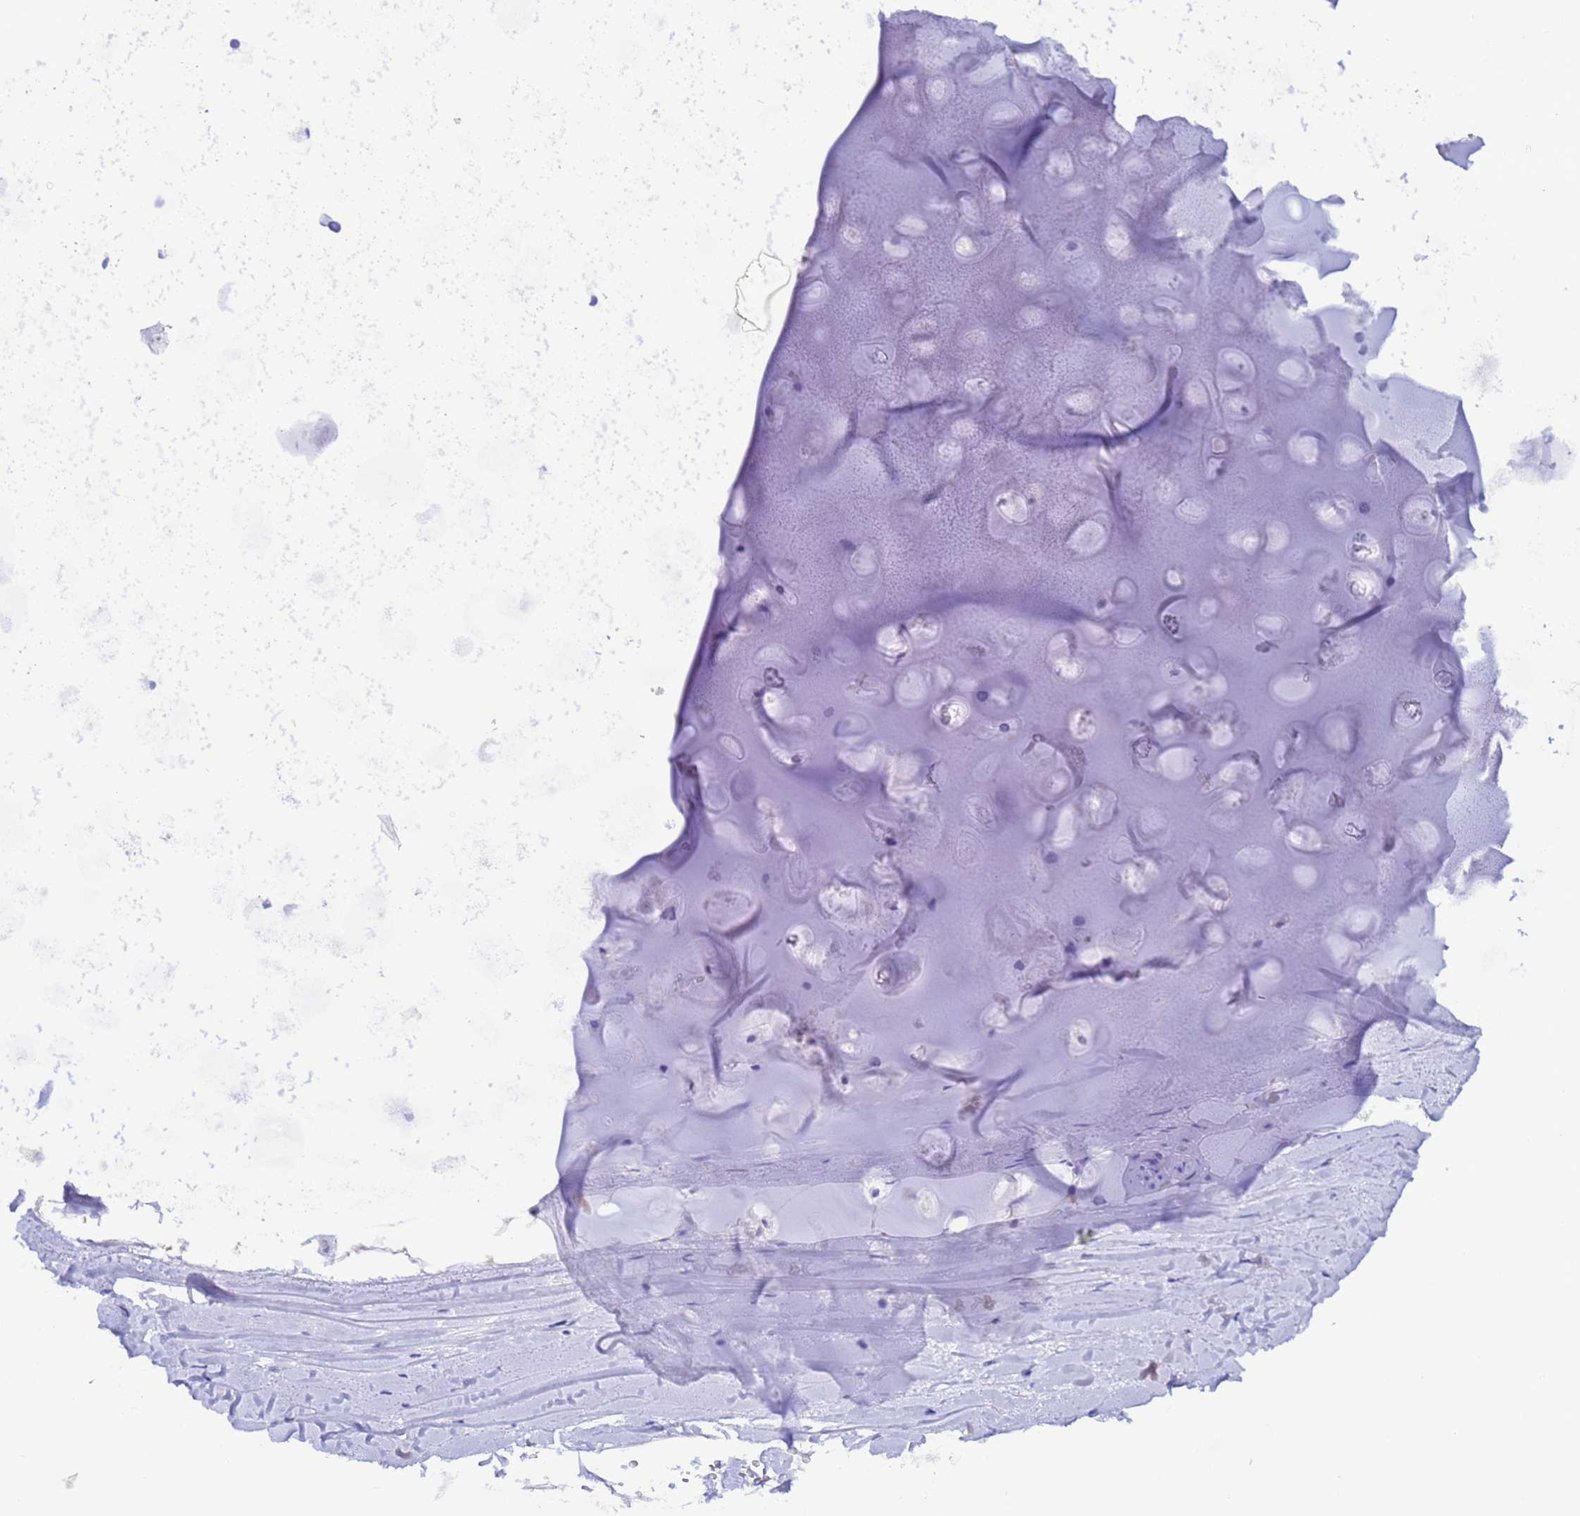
{"staining": {"intensity": "moderate", "quantity": "<25%", "location": "cytoplasmic/membranous,nuclear"}, "tissue": "adipose tissue", "cell_type": "Adipocytes", "image_type": "normal", "snomed": [{"axis": "morphology", "description": "Normal tissue, NOS"}, {"axis": "topography", "description": "Lymph node"}, {"axis": "topography", "description": "Bronchus"}], "caption": "Immunohistochemical staining of unremarkable human adipose tissue displays moderate cytoplasmic/membranous,nuclear protein staining in approximately <25% of adipocytes. The staining was performed using DAB to visualize the protein expression in brown, while the nuclei were stained in blue with hematoxylin (Magnification: 20x).", "gene": "AKR1C2", "patient": {"sex": "male", "age": 63}}